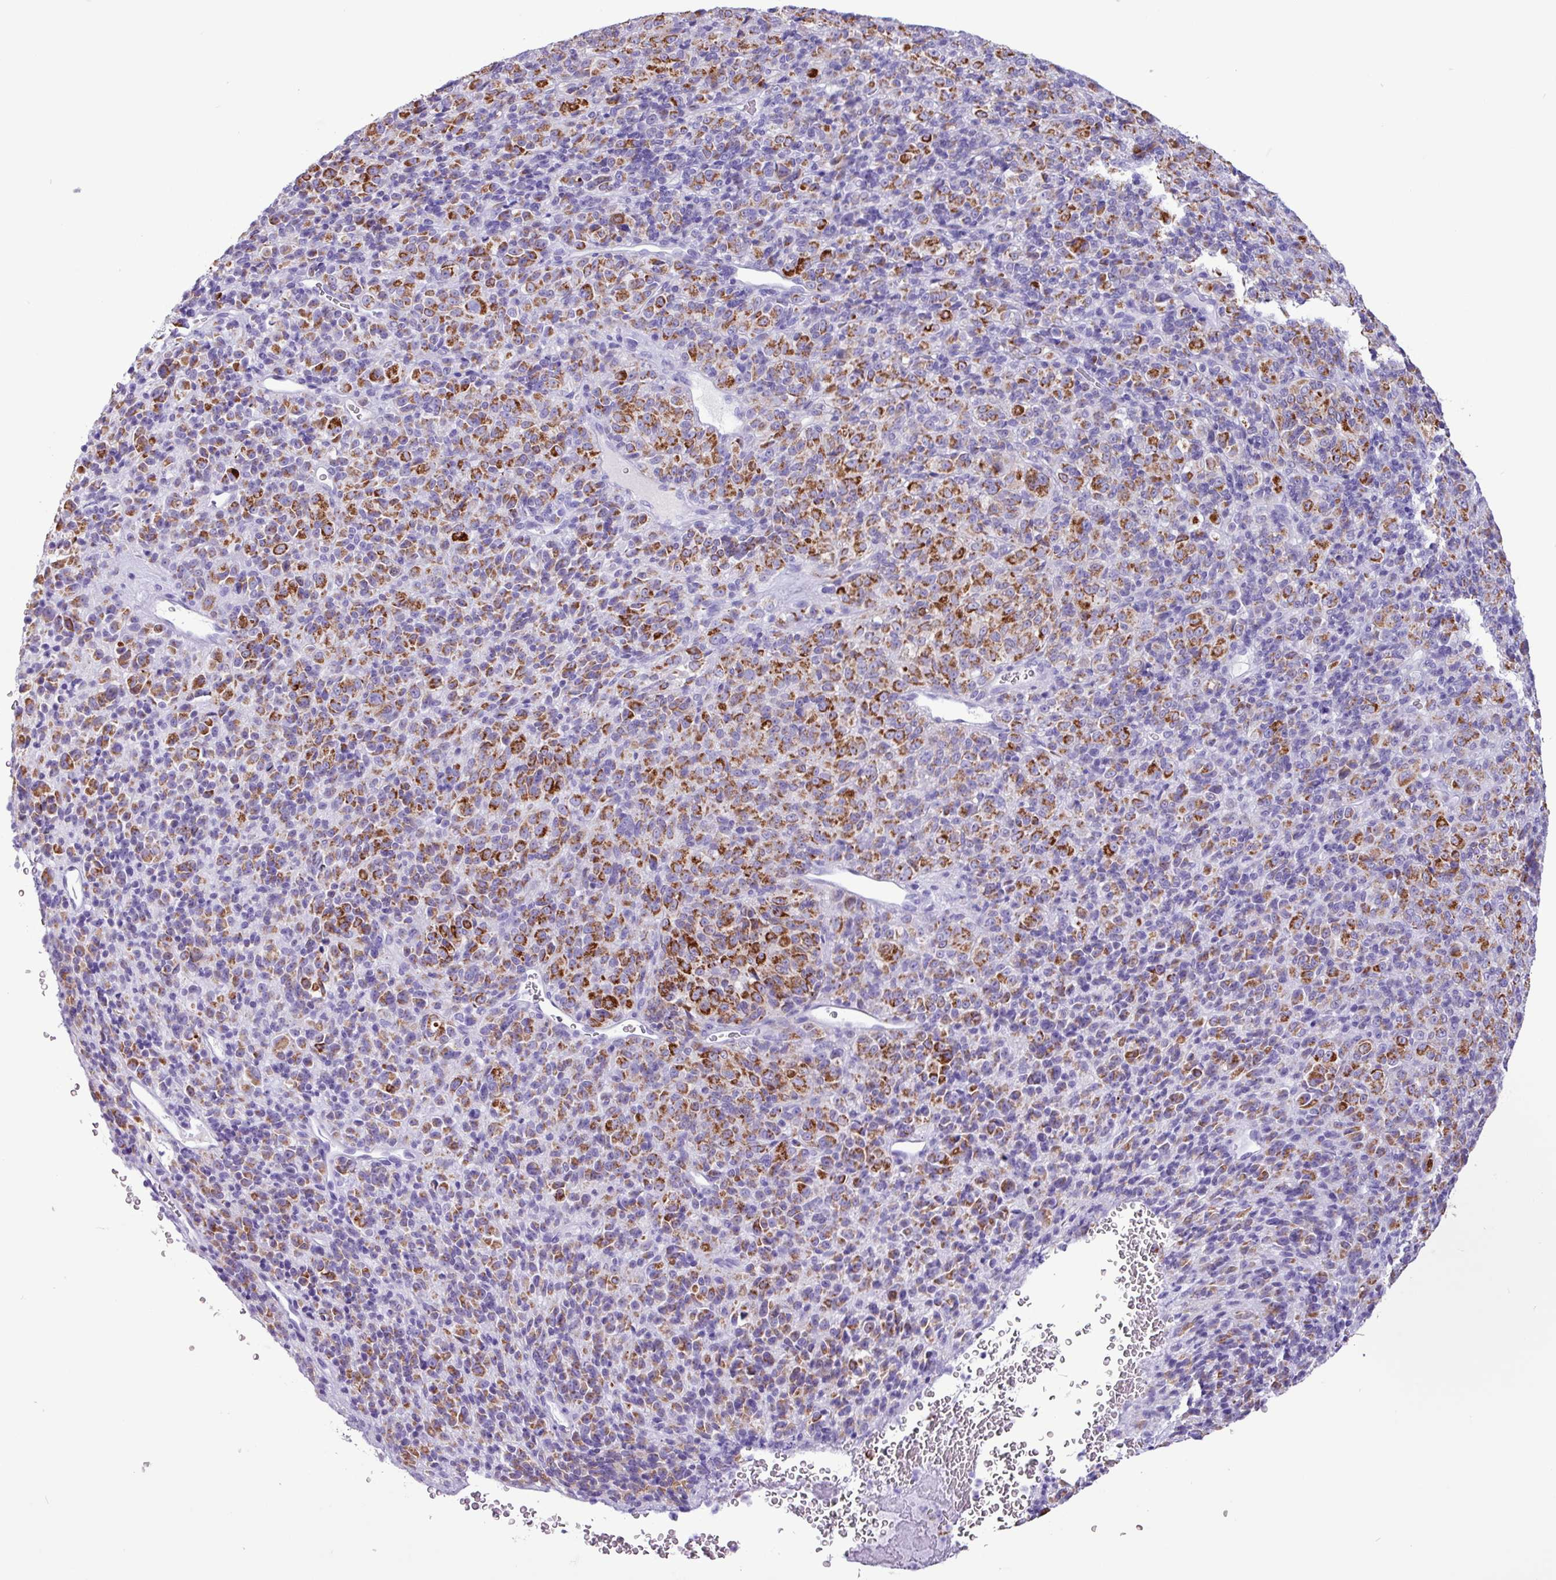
{"staining": {"intensity": "strong", "quantity": ">75%", "location": "cytoplasmic/membranous"}, "tissue": "melanoma", "cell_type": "Tumor cells", "image_type": "cancer", "snomed": [{"axis": "morphology", "description": "Malignant melanoma, Metastatic site"}, {"axis": "topography", "description": "Brain"}], "caption": "Malignant melanoma (metastatic site) stained with a protein marker demonstrates strong staining in tumor cells.", "gene": "CKMT2", "patient": {"sex": "female", "age": 56}}